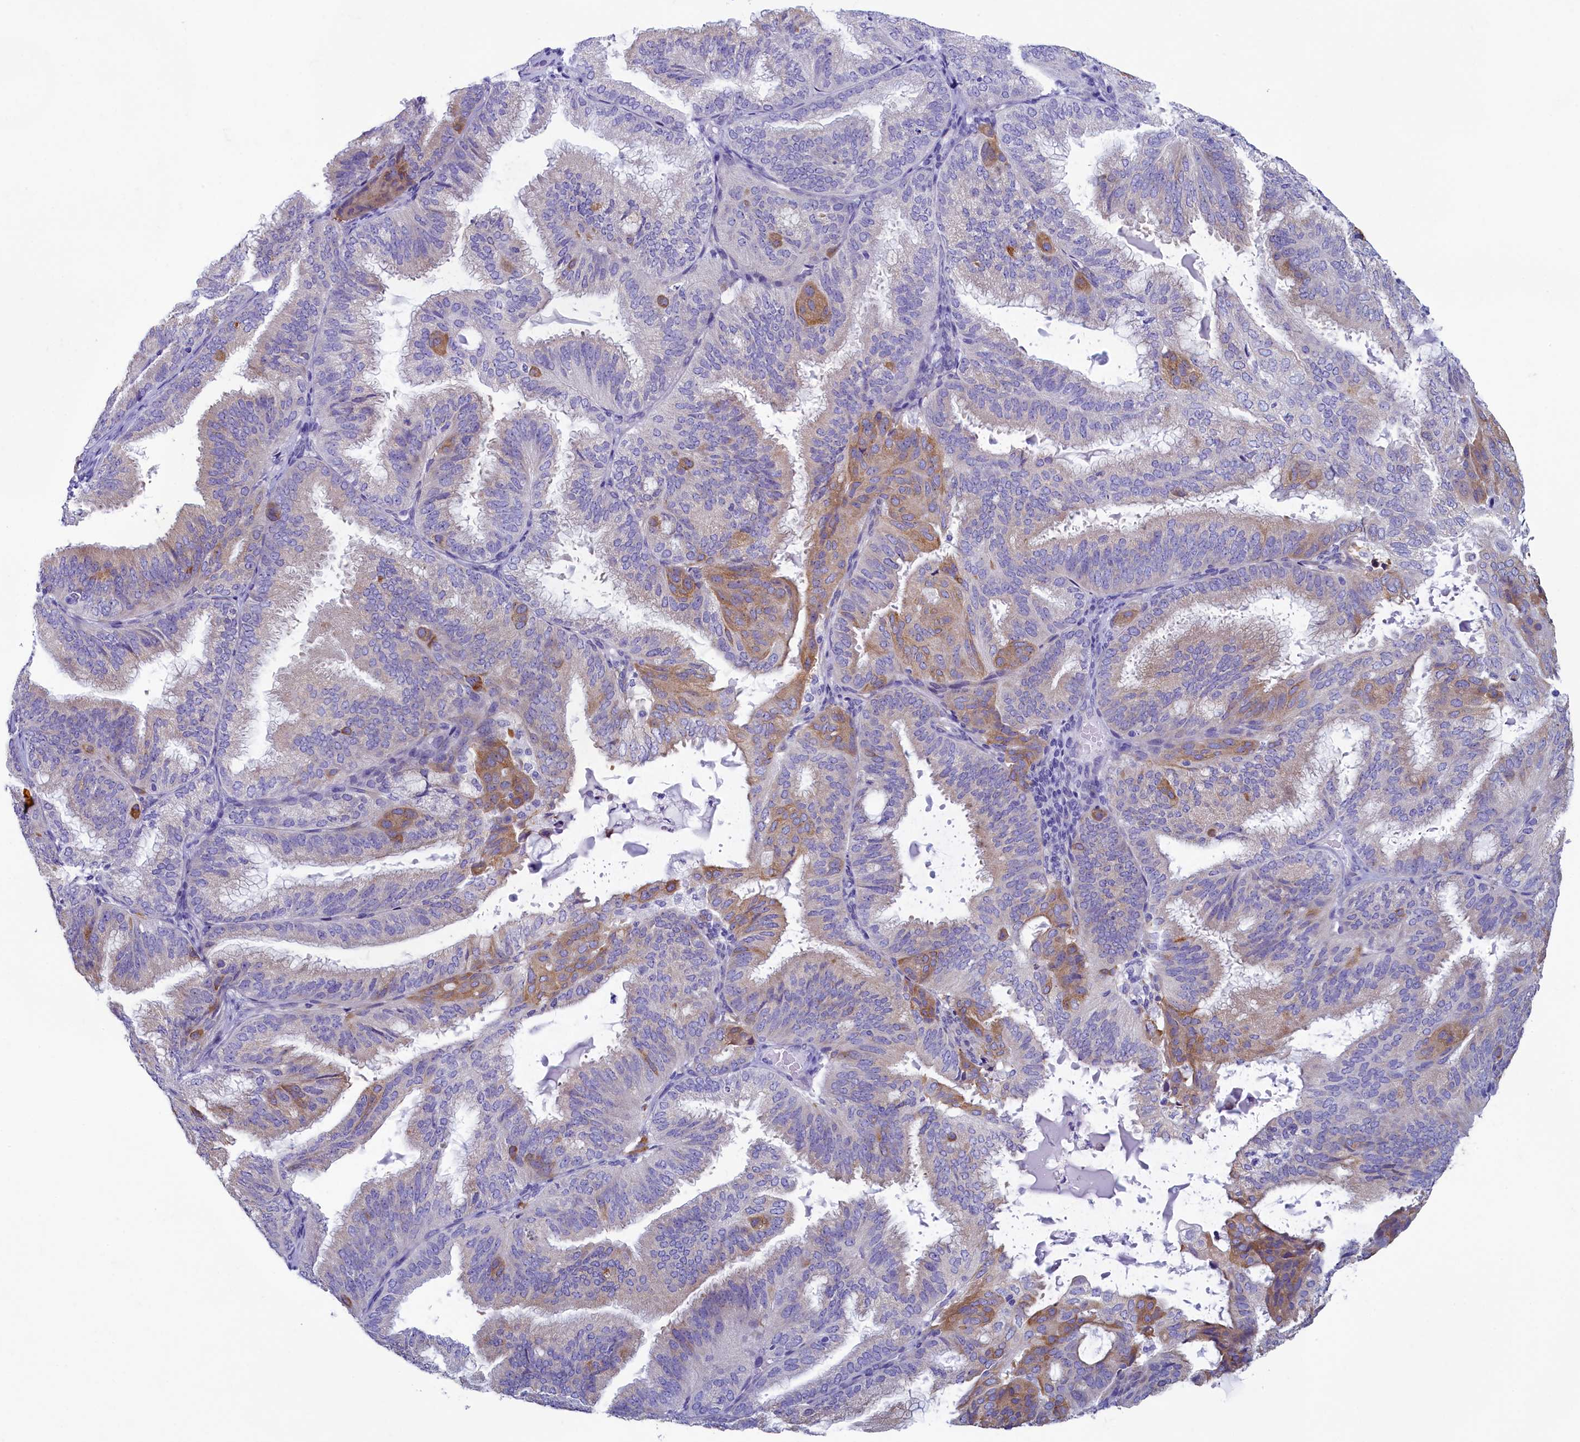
{"staining": {"intensity": "moderate", "quantity": "<25%", "location": "cytoplasmic/membranous"}, "tissue": "endometrial cancer", "cell_type": "Tumor cells", "image_type": "cancer", "snomed": [{"axis": "morphology", "description": "Adenocarcinoma, NOS"}, {"axis": "topography", "description": "Endometrium"}], "caption": "DAB immunohistochemical staining of endometrial adenocarcinoma demonstrates moderate cytoplasmic/membranous protein expression in approximately <25% of tumor cells.", "gene": "SKA3", "patient": {"sex": "female", "age": 49}}